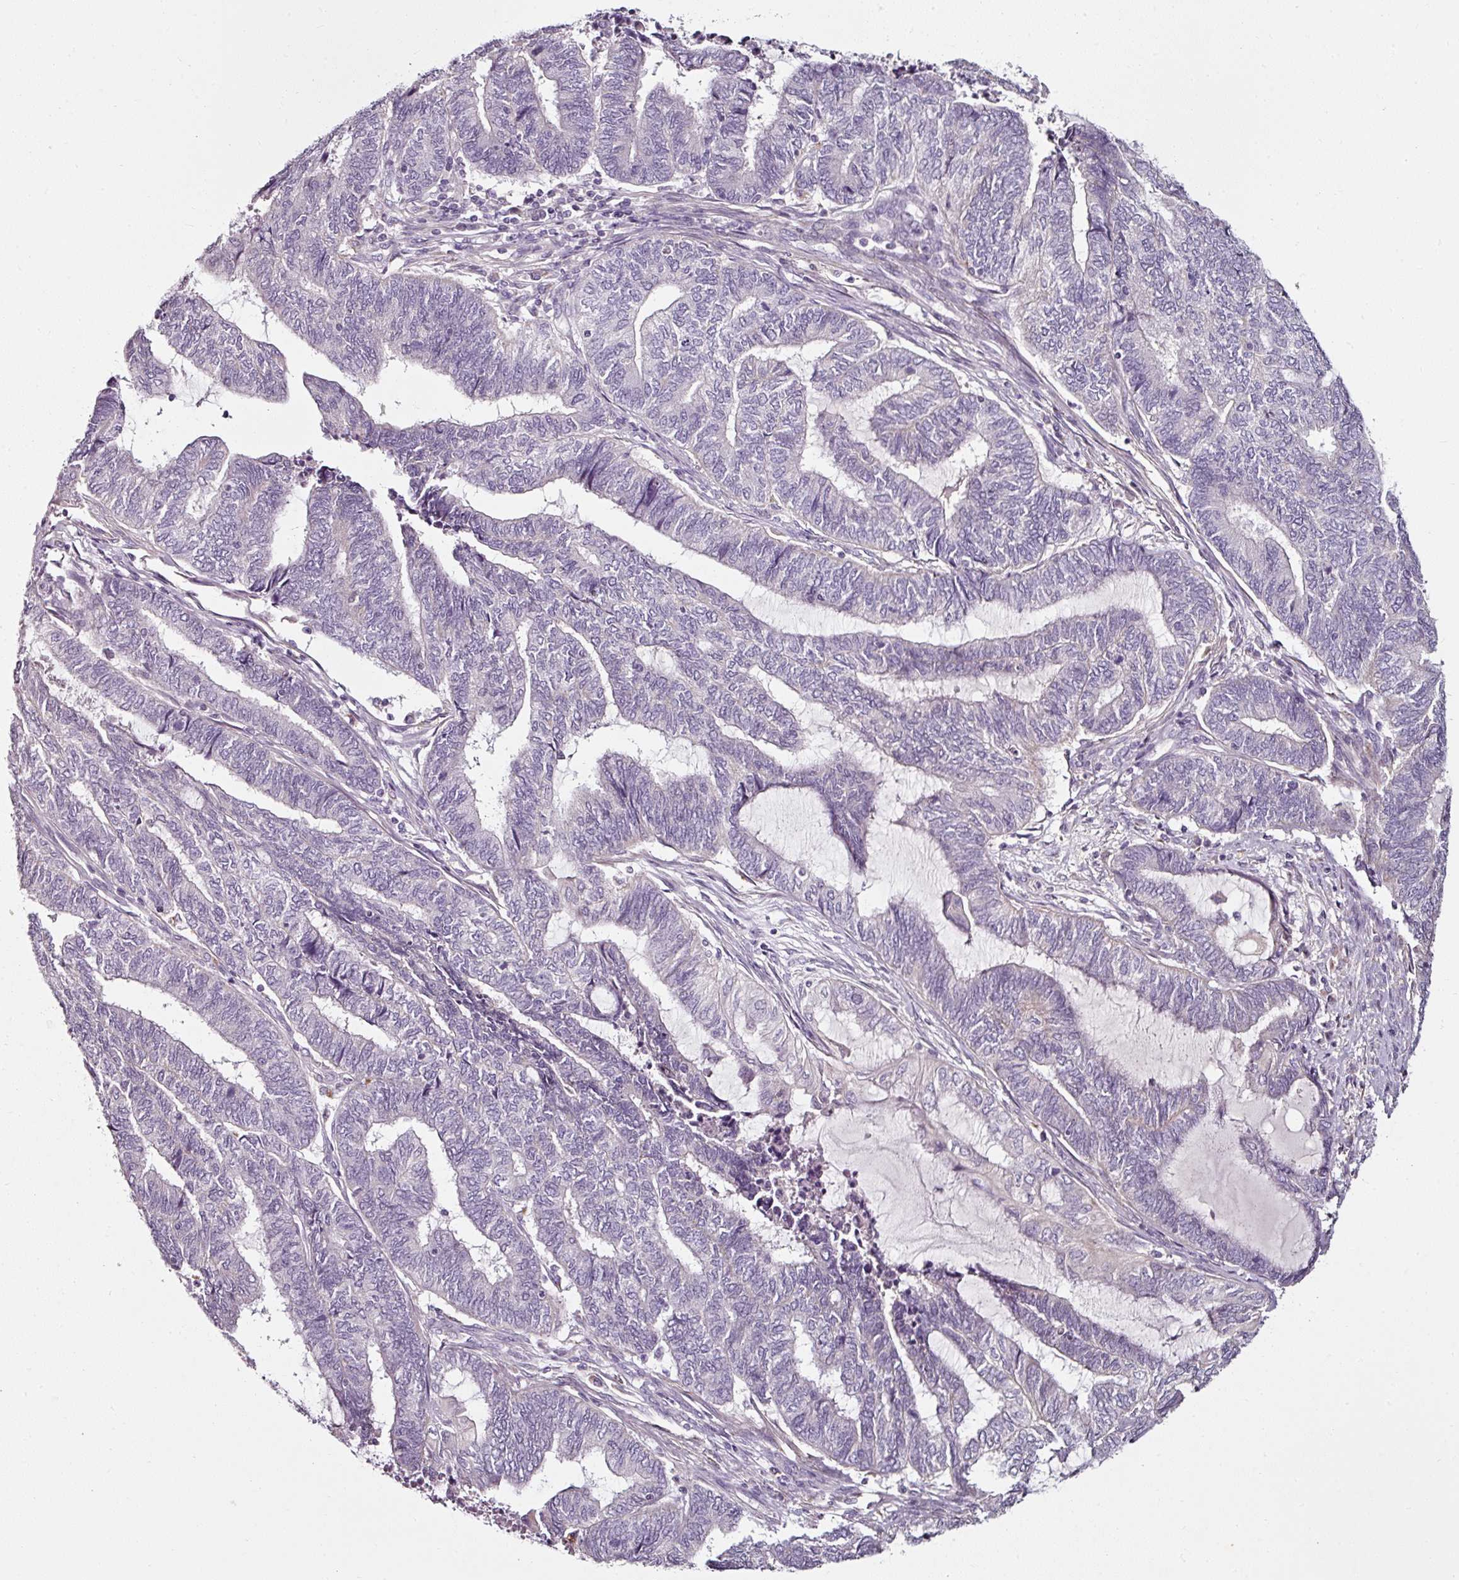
{"staining": {"intensity": "negative", "quantity": "none", "location": "none"}, "tissue": "endometrial cancer", "cell_type": "Tumor cells", "image_type": "cancer", "snomed": [{"axis": "morphology", "description": "Adenocarcinoma, NOS"}, {"axis": "topography", "description": "Uterus"}, {"axis": "topography", "description": "Endometrium"}], "caption": "Micrograph shows no significant protein positivity in tumor cells of endometrial cancer.", "gene": "CAP2", "patient": {"sex": "female", "age": 70}}